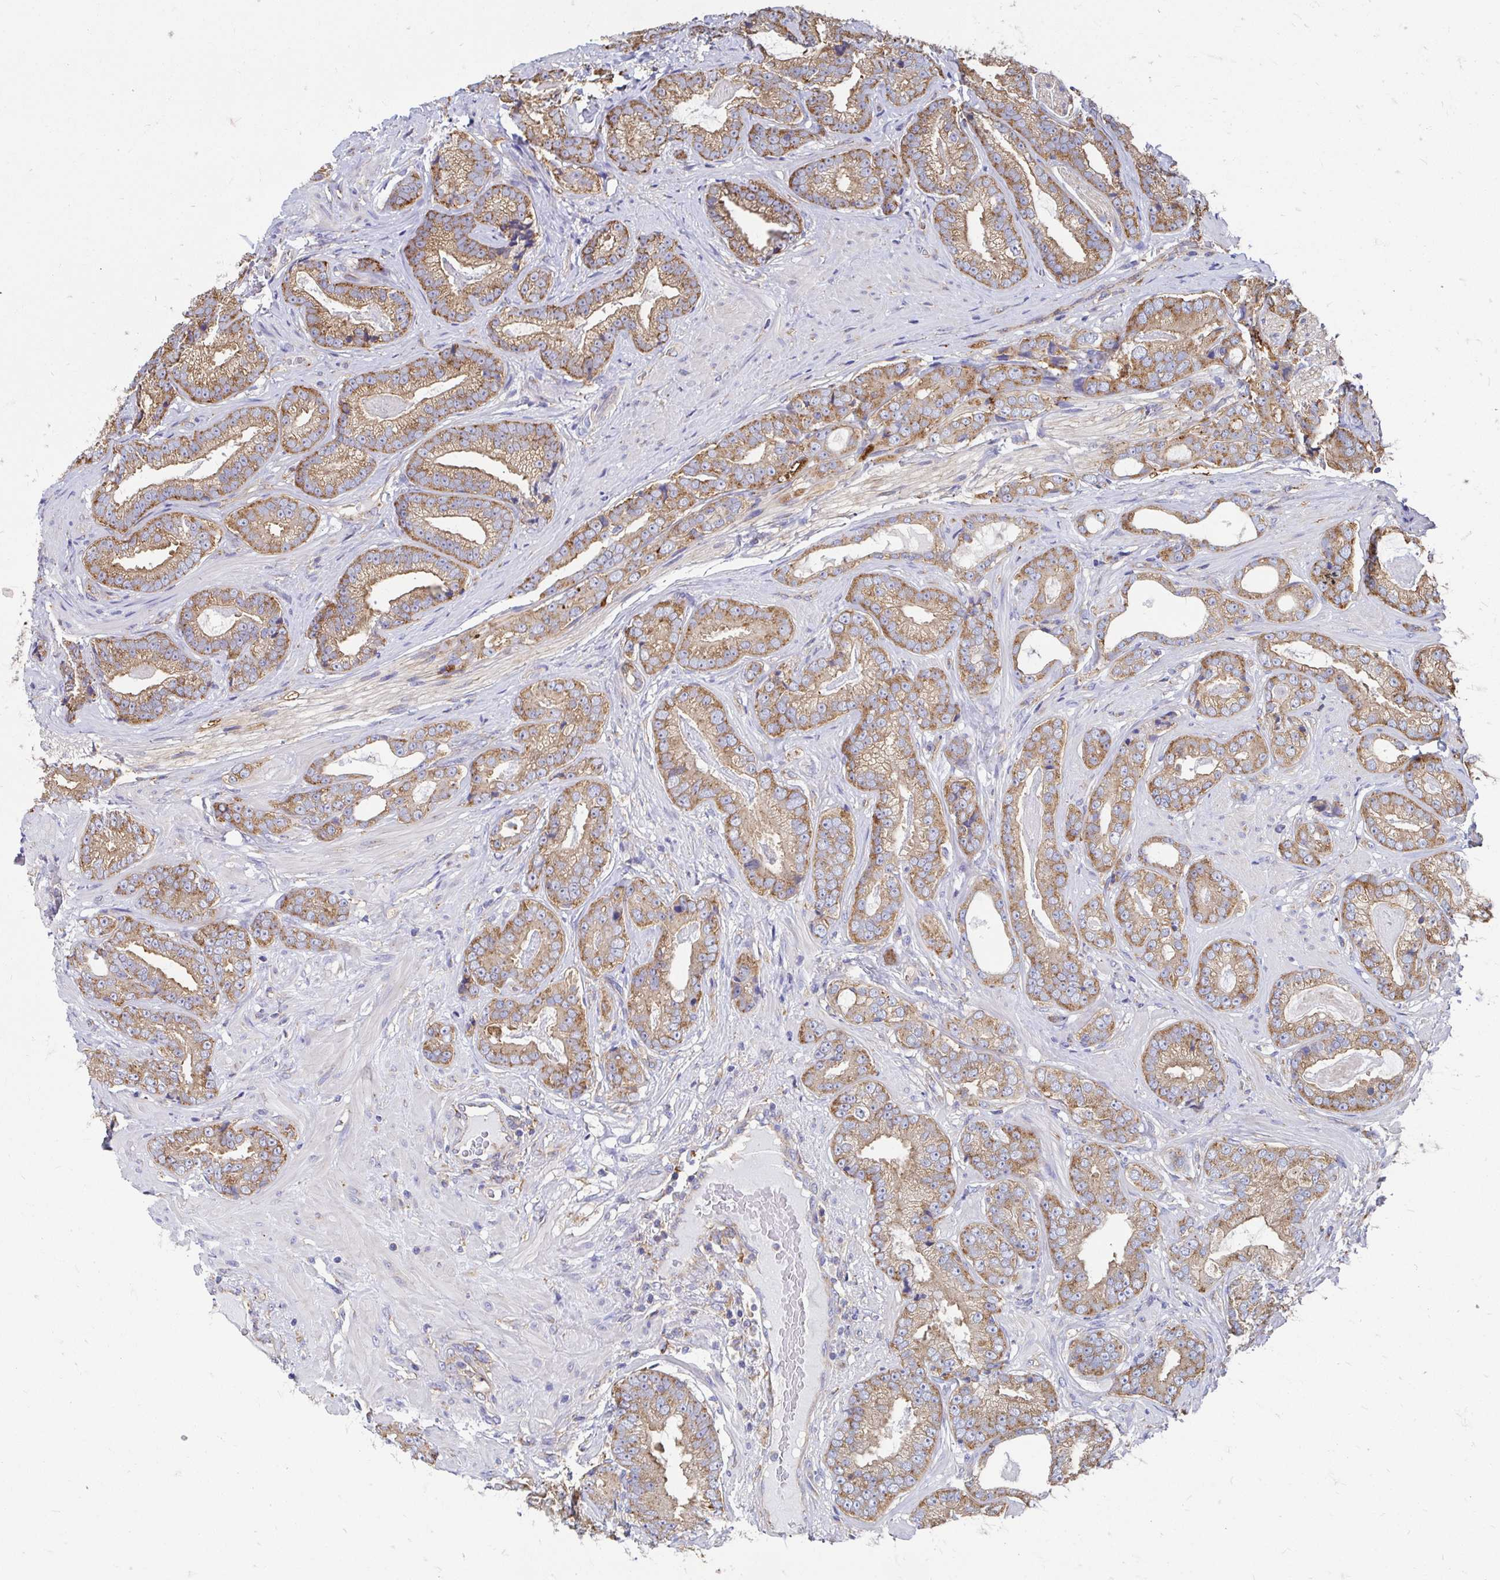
{"staining": {"intensity": "moderate", "quantity": ">75%", "location": "cytoplasmic/membranous"}, "tissue": "prostate cancer", "cell_type": "Tumor cells", "image_type": "cancer", "snomed": [{"axis": "morphology", "description": "Adenocarcinoma, Low grade"}, {"axis": "topography", "description": "Prostate"}], "caption": "Protein staining reveals moderate cytoplasmic/membranous positivity in about >75% of tumor cells in prostate adenocarcinoma (low-grade).", "gene": "CLTC", "patient": {"sex": "male", "age": 61}}